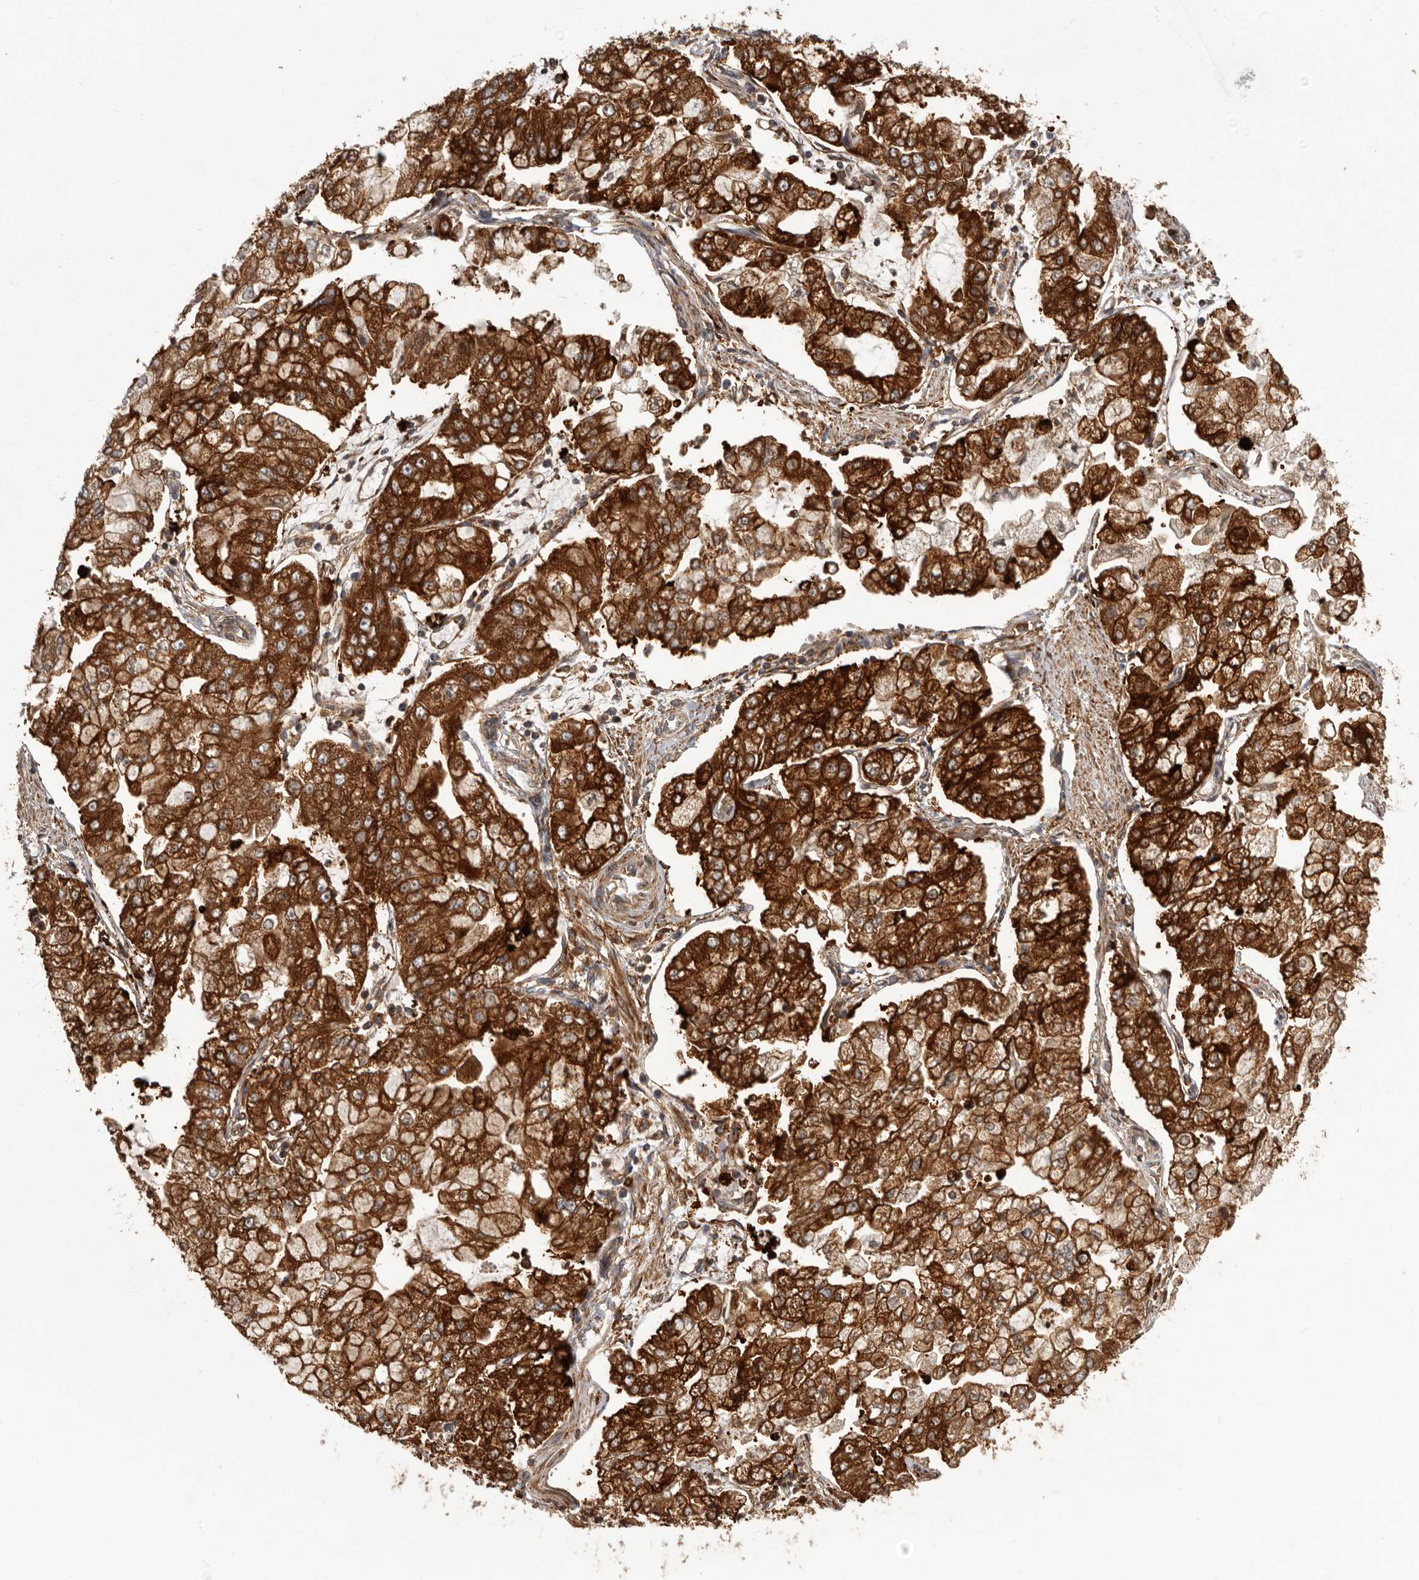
{"staining": {"intensity": "strong", "quantity": ">75%", "location": "cytoplasmic/membranous"}, "tissue": "stomach cancer", "cell_type": "Tumor cells", "image_type": "cancer", "snomed": [{"axis": "morphology", "description": "Adenocarcinoma, NOS"}, {"axis": "topography", "description": "Stomach"}], "caption": "Immunohistochemistry (IHC) photomicrograph of stomach cancer (adenocarcinoma) stained for a protein (brown), which reveals high levels of strong cytoplasmic/membranous staining in about >75% of tumor cells.", "gene": "SLC22A3", "patient": {"sex": "male", "age": 76}}